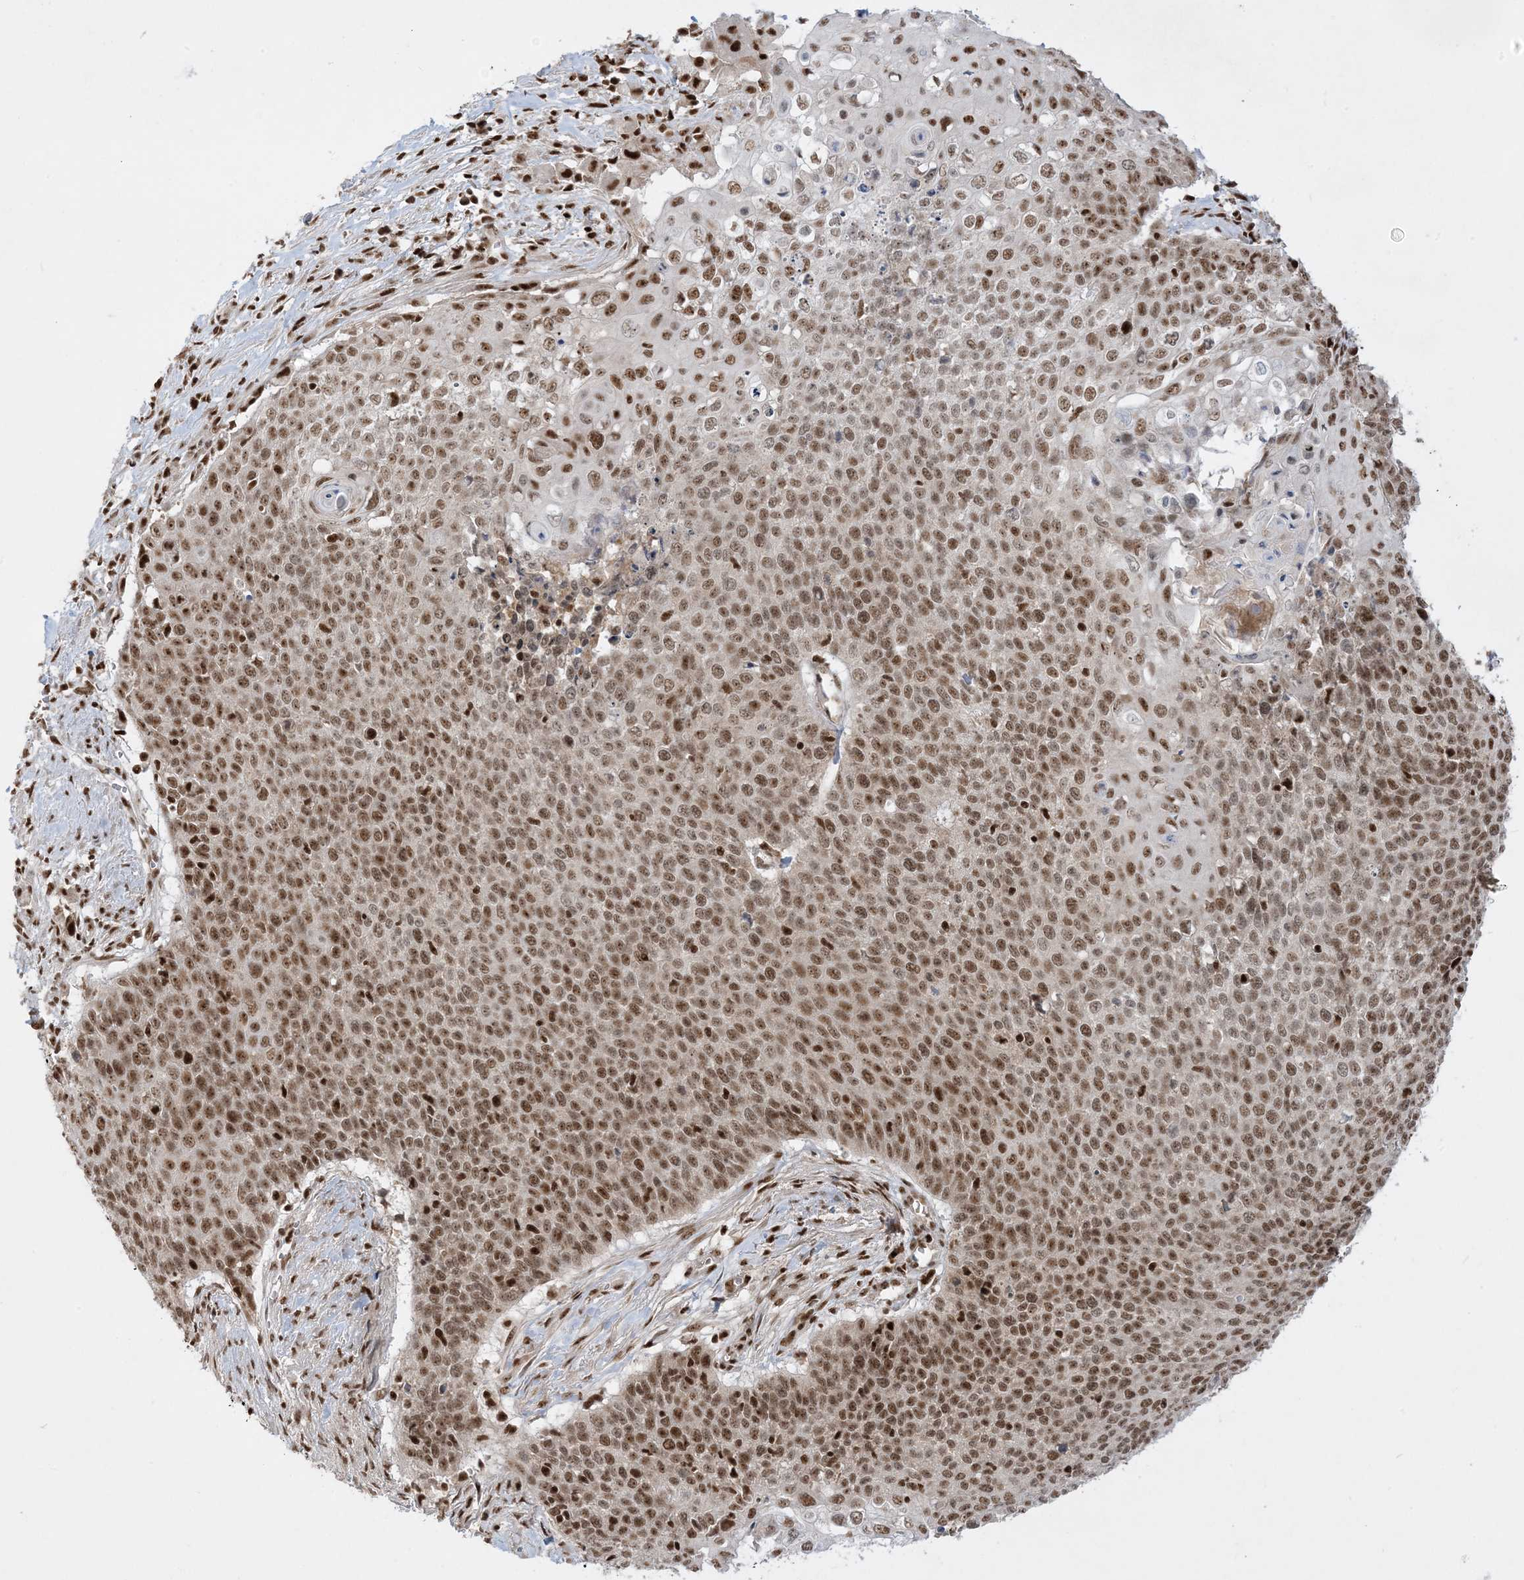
{"staining": {"intensity": "moderate", "quantity": ">75%", "location": "nuclear"}, "tissue": "cervical cancer", "cell_type": "Tumor cells", "image_type": "cancer", "snomed": [{"axis": "morphology", "description": "Squamous cell carcinoma, NOS"}, {"axis": "topography", "description": "Cervix"}], "caption": "This micrograph displays immunohistochemistry (IHC) staining of cervical cancer, with medium moderate nuclear staining in about >75% of tumor cells.", "gene": "PPIL2", "patient": {"sex": "female", "age": 39}}